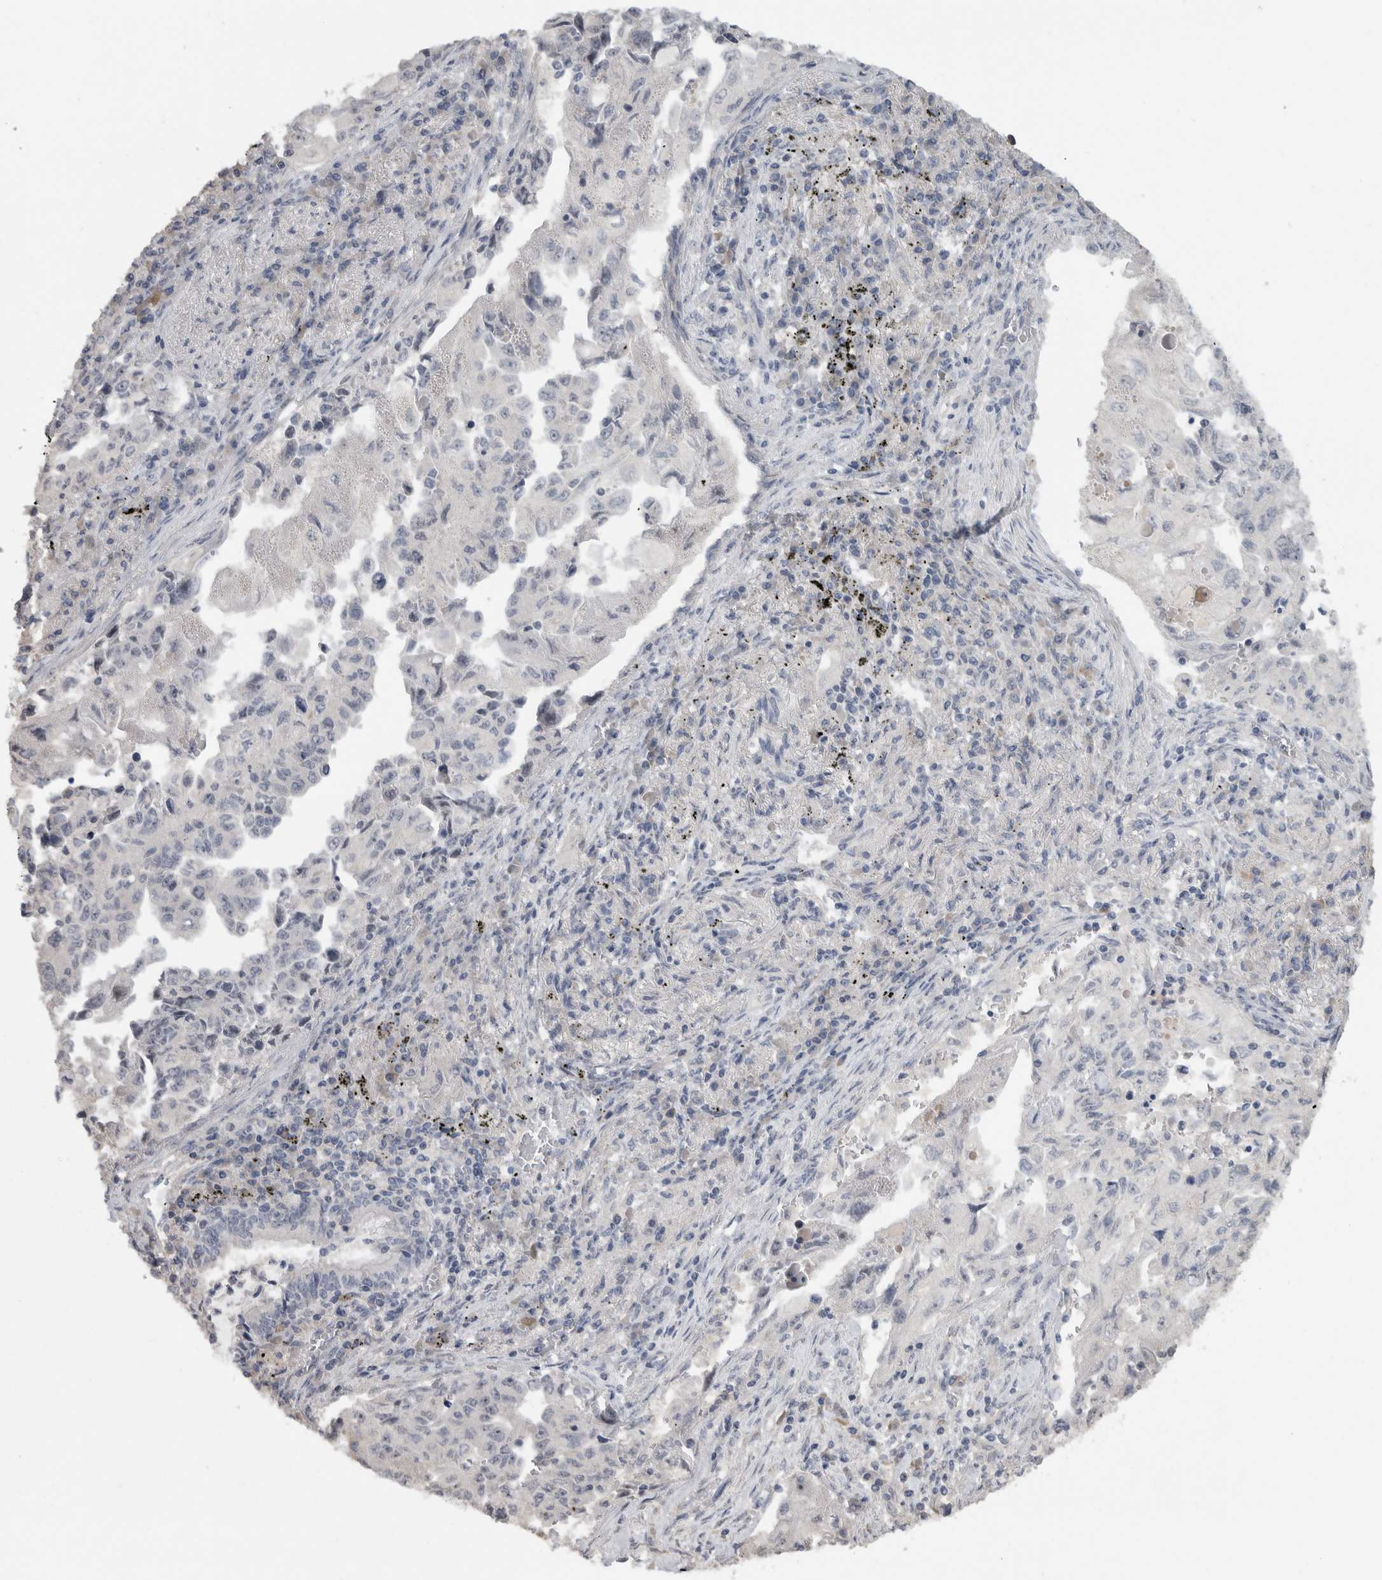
{"staining": {"intensity": "negative", "quantity": "none", "location": "none"}, "tissue": "lung cancer", "cell_type": "Tumor cells", "image_type": "cancer", "snomed": [{"axis": "morphology", "description": "Adenocarcinoma, NOS"}, {"axis": "topography", "description": "Lung"}], "caption": "DAB immunohistochemical staining of adenocarcinoma (lung) shows no significant staining in tumor cells.", "gene": "RBM28", "patient": {"sex": "female", "age": 51}}